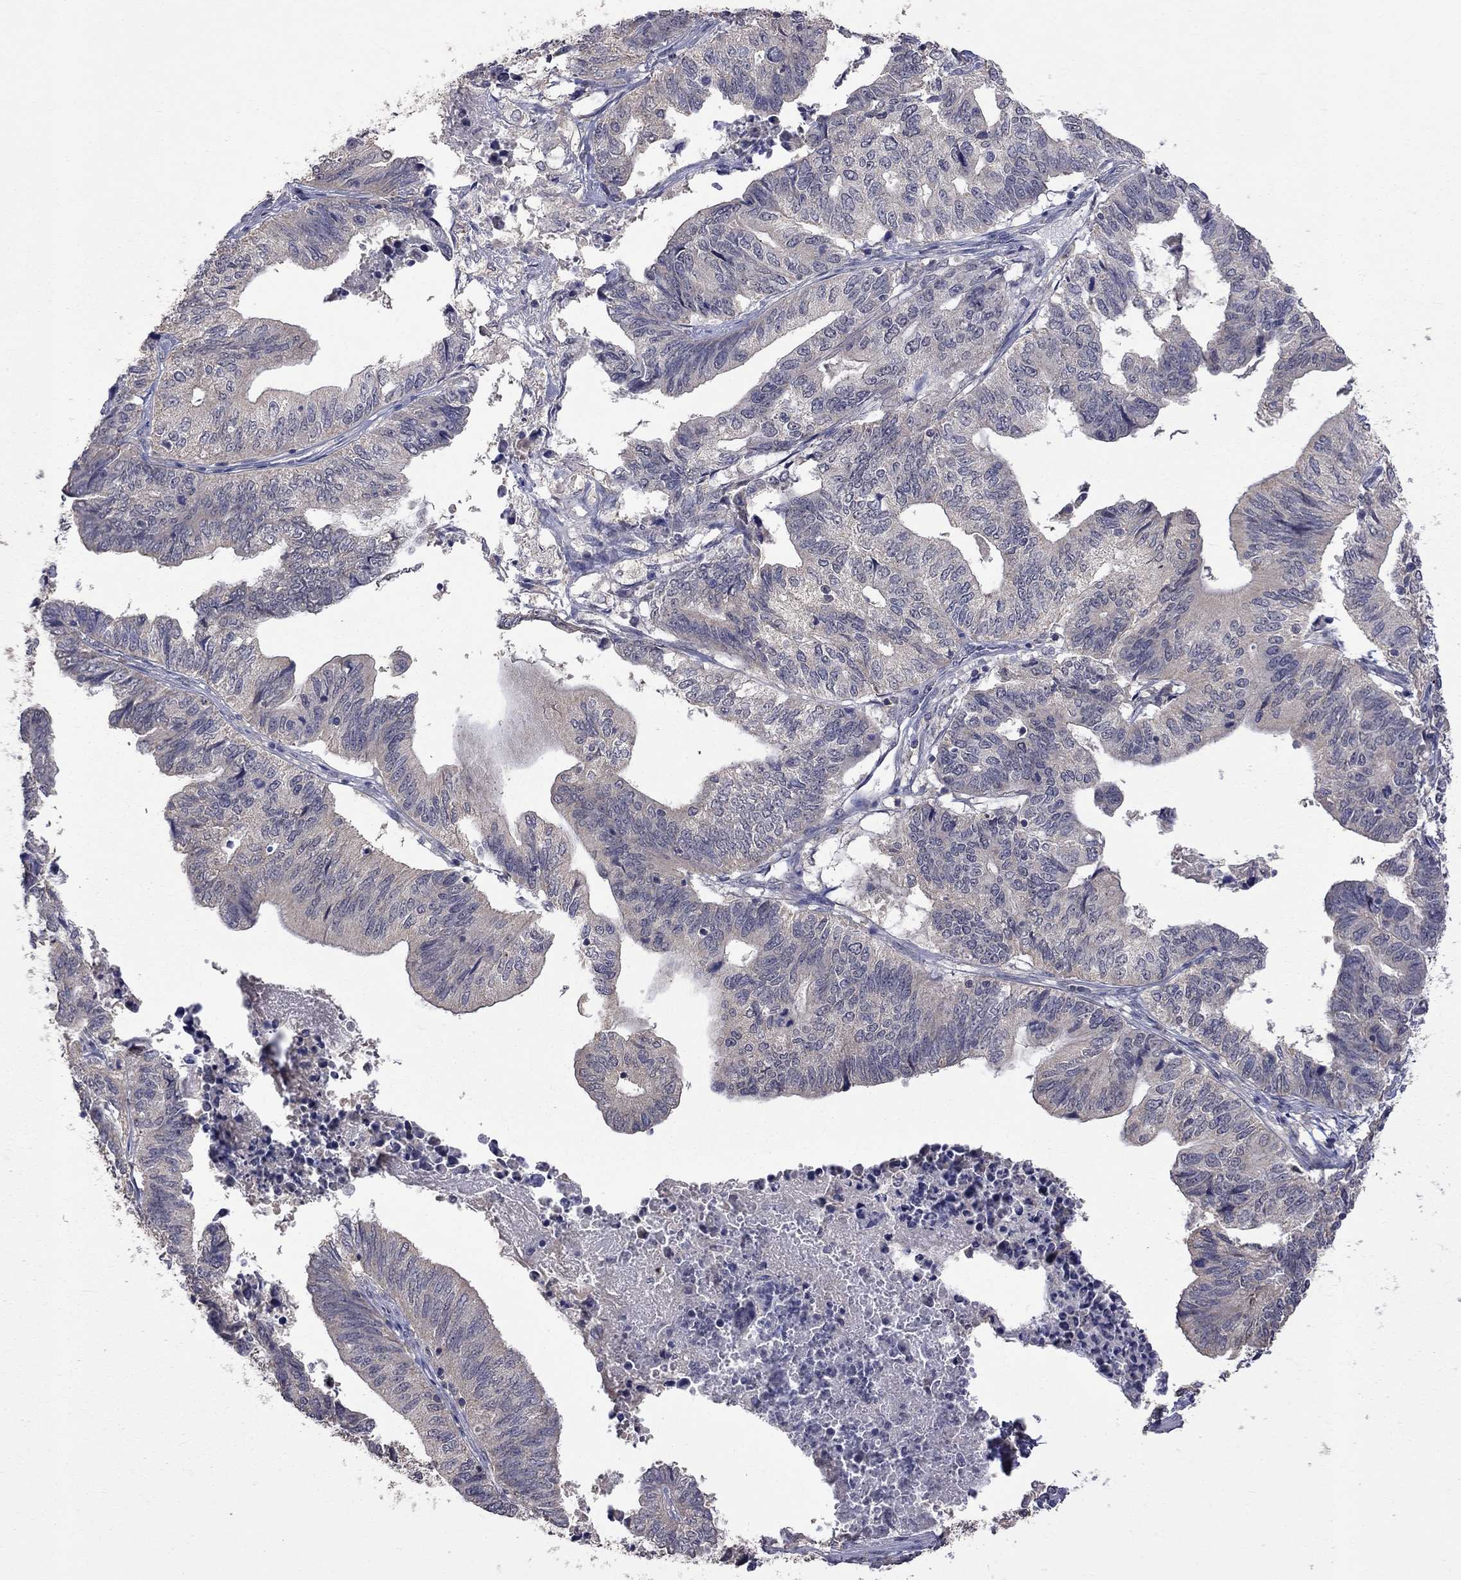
{"staining": {"intensity": "negative", "quantity": "none", "location": "none"}, "tissue": "stomach cancer", "cell_type": "Tumor cells", "image_type": "cancer", "snomed": [{"axis": "morphology", "description": "Adenocarcinoma, NOS"}, {"axis": "topography", "description": "Stomach, upper"}], "caption": "This is a histopathology image of IHC staining of stomach cancer, which shows no expression in tumor cells.", "gene": "HTR6", "patient": {"sex": "female", "age": 67}}